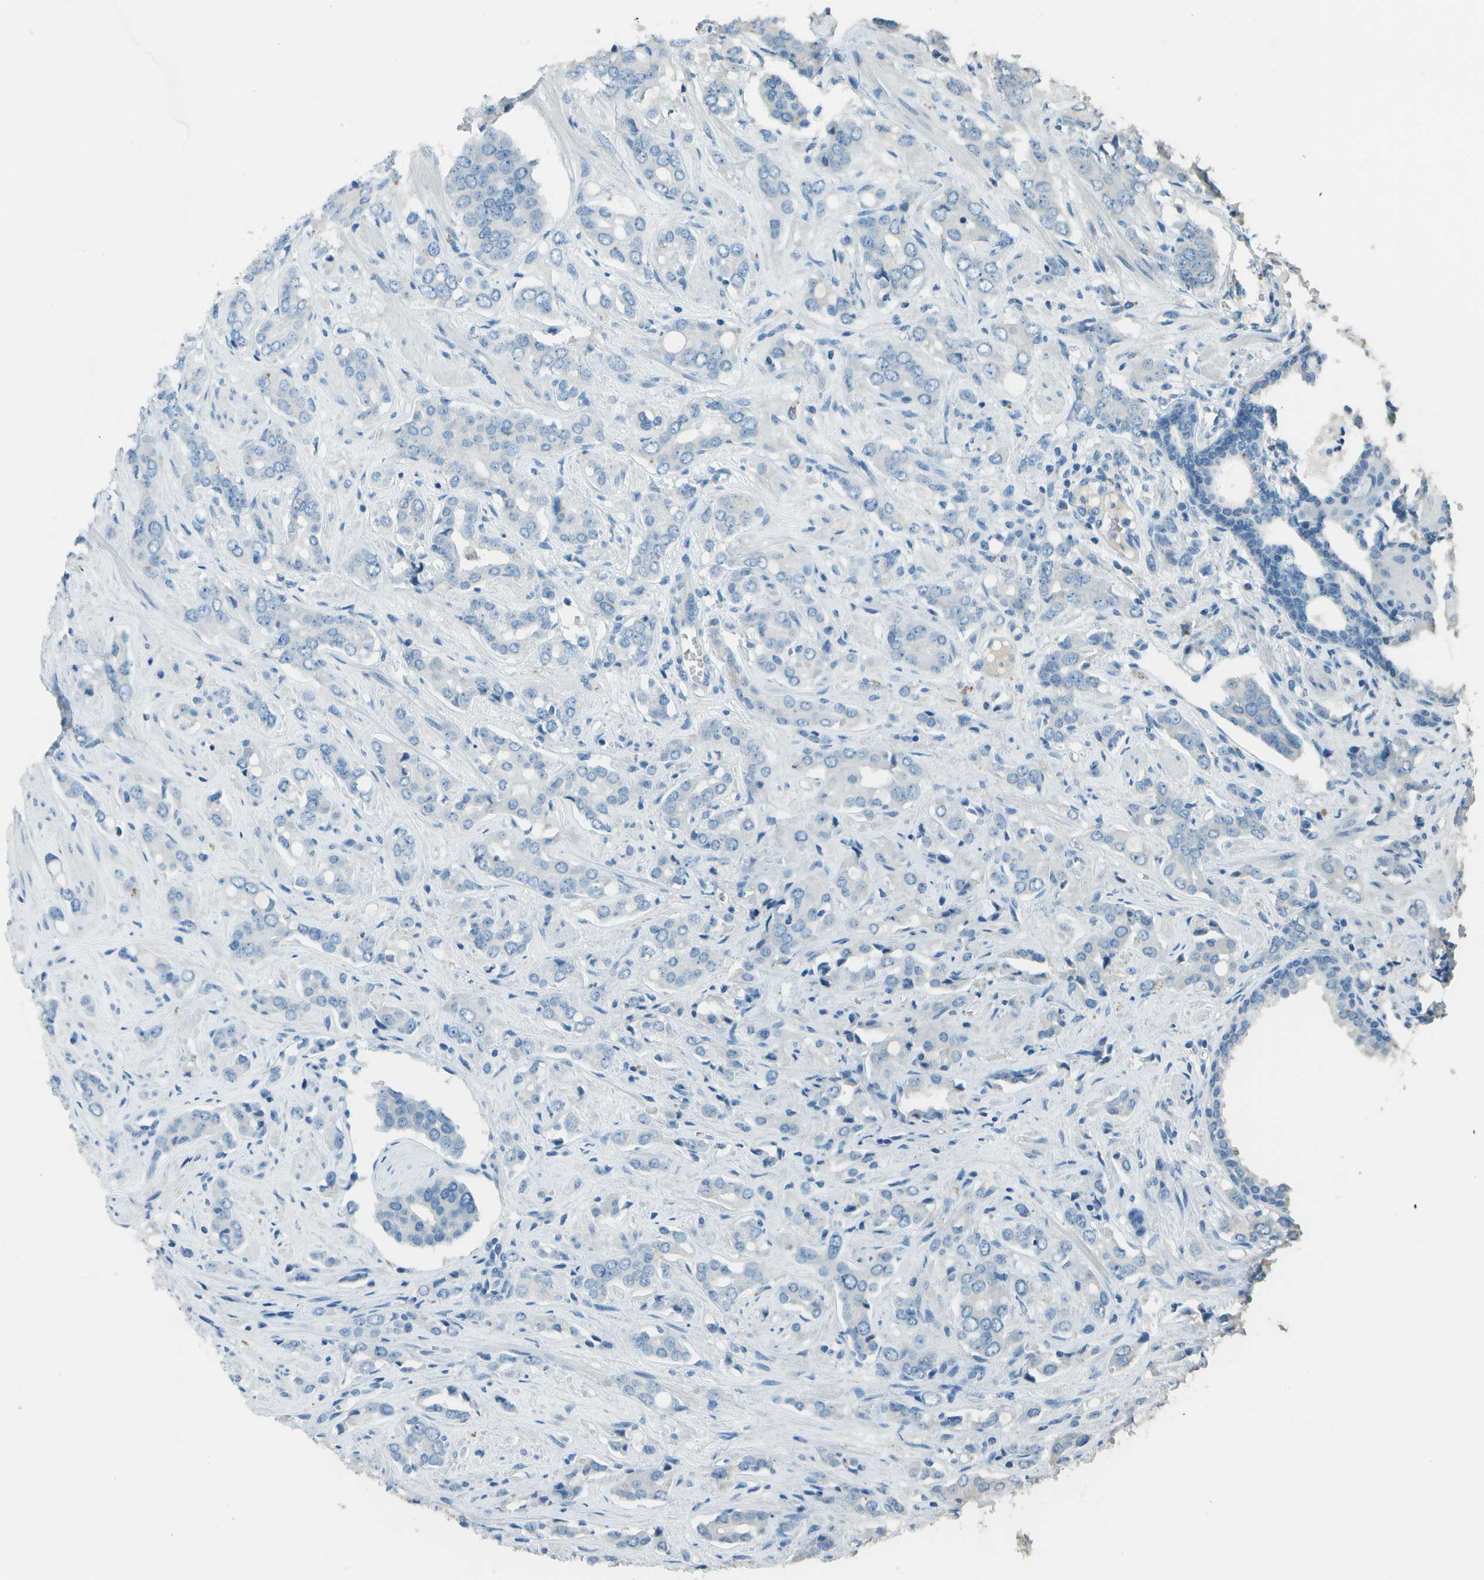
{"staining": {"intensity": "negative", "quantity": "none", "location": "none"}, "tissue": "prostate cancer", "cell_type": "Tumor cells", "image_type": "cancer", "snomed": [{"axis": "morphology", "description": "Adenocarcinoma, High grade"}, {"axis": "topography", "description": "Prostate"}], "caption": "Prostate cancer was stained to show a protein in brown. There is no significant expression in tumor cells.", "gene": "LGI2", "patient": {"sex": "male", "age": 52}}